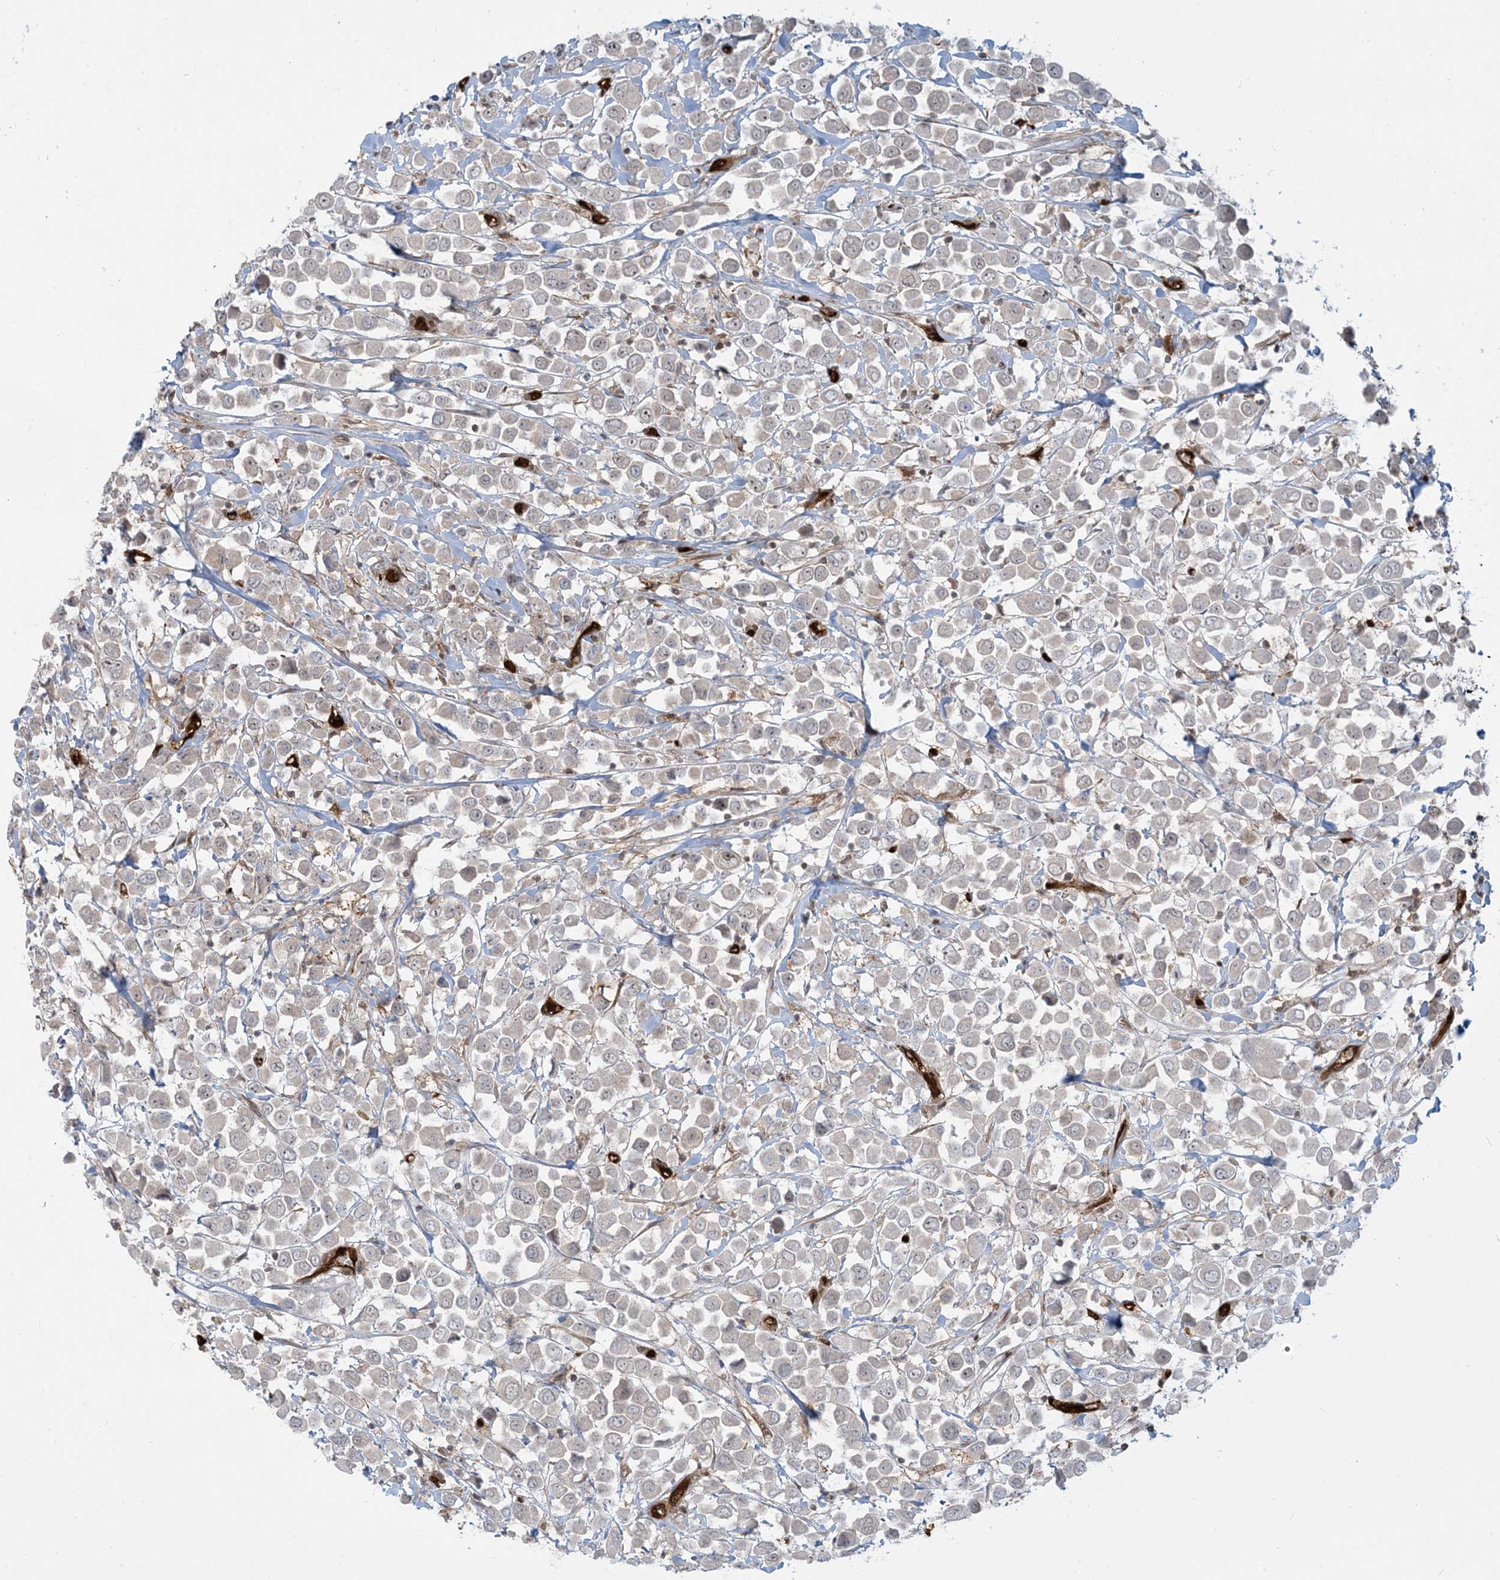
{"staining": {"intensity": "negative", "quantity": "none", "location": "none"}, "tissue": "breast cancer", "cell_type": "Tumor cells", "image_type": "cancer", "snomed": [{"axis": "morphology", "description": "Duct carcinoma"}, {"axis": "topography", "description": "Breast"}], "caption": "IHC image of human breast cancer stained for a protein (brown), which displays no expression in tumor cells.", "gene": "PPM1F", "patient": {"sex": "female", "age": 61}}